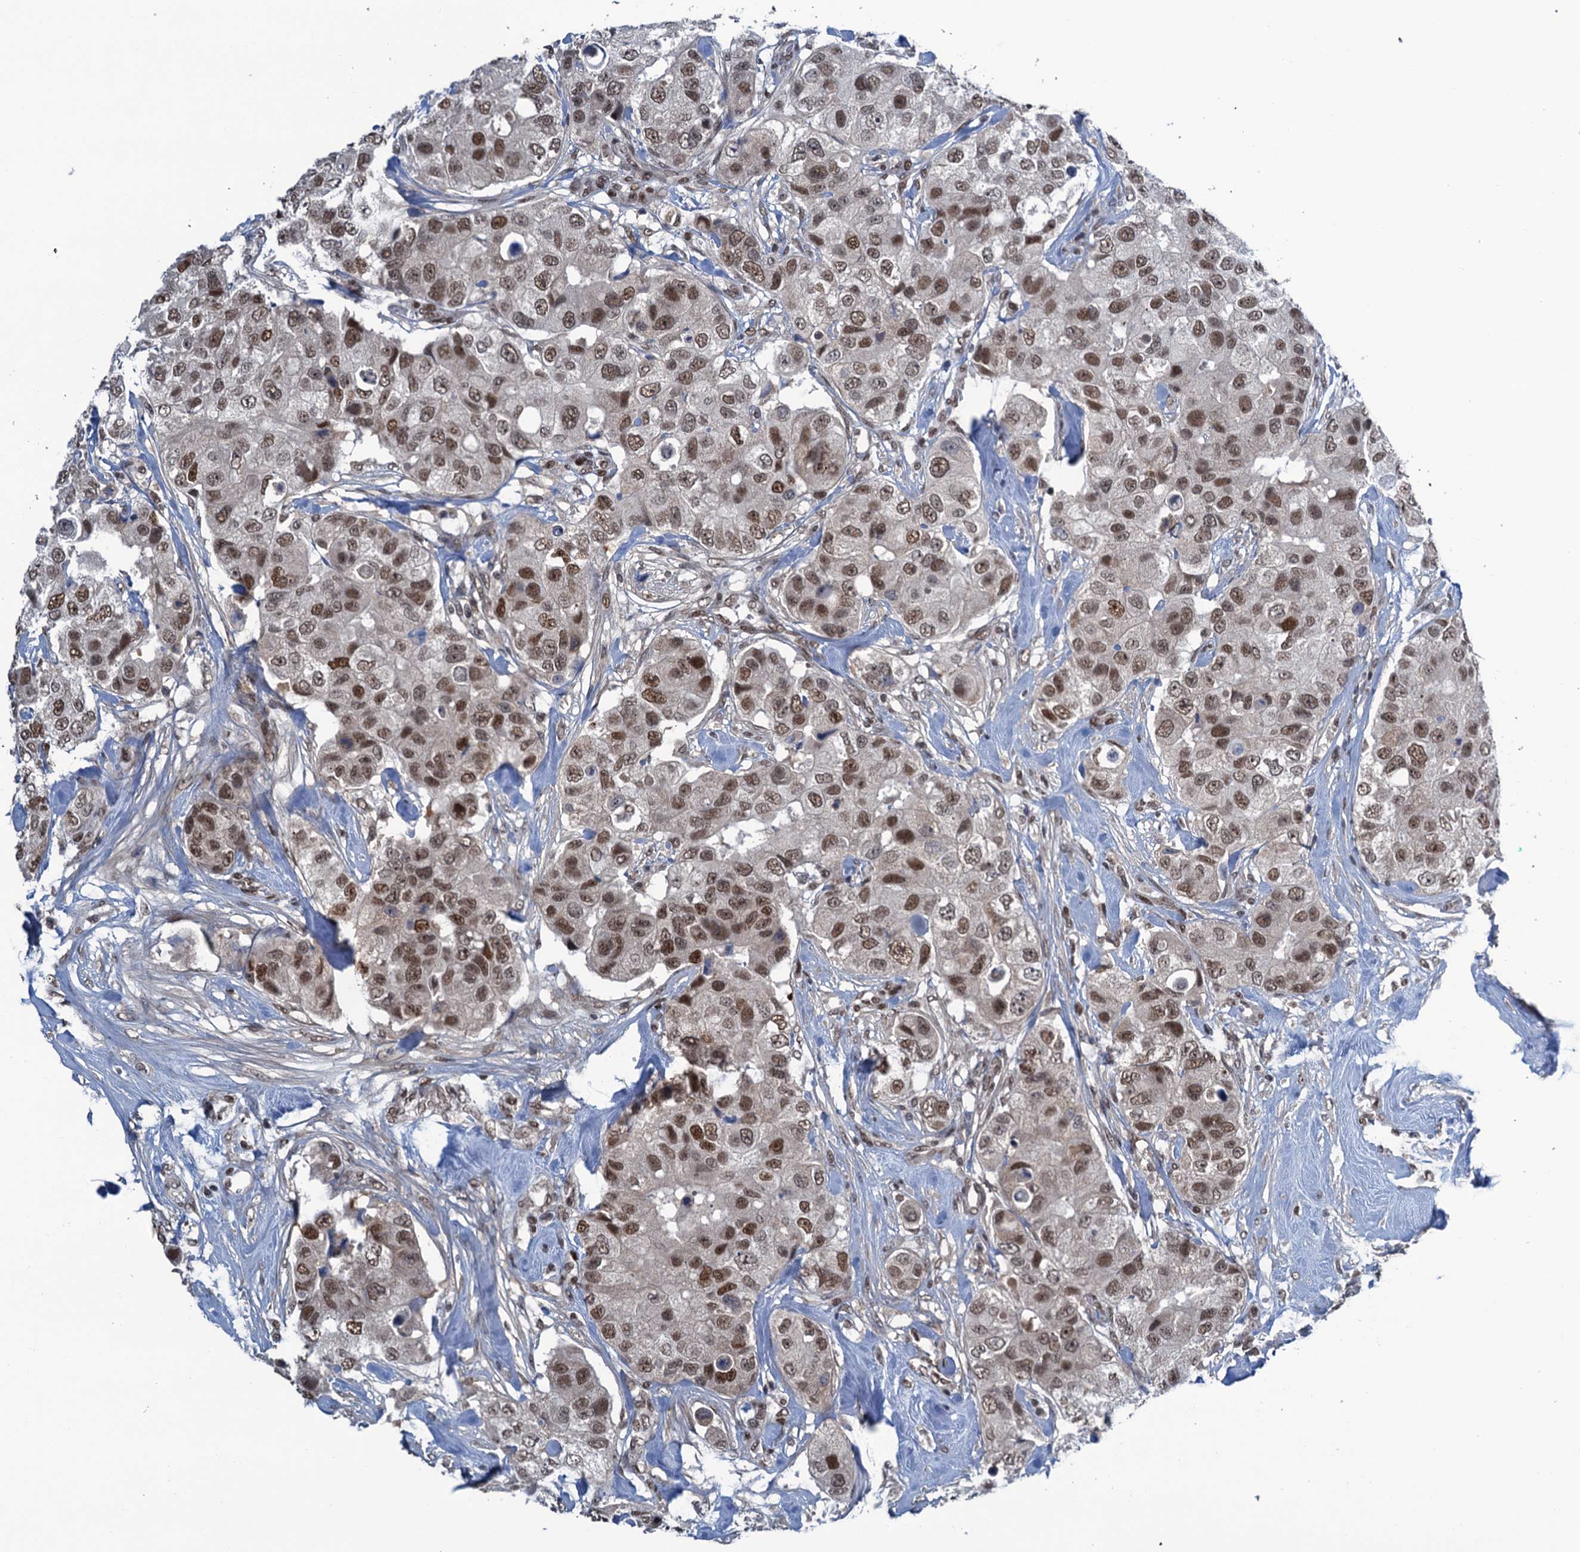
{"staining": {"intensity": "strong", "quantity": ">75%", "location": "nuclear"}, "tissue": "breast cancer", "cell_type": "Tumor cells", "image_type": "cancer", "snomed": [{"axis": "morphology", "description": "Duct carcinoma"}, {"axis": "topography", "description": "Breast"}], "caption": "Strong nuclear protein expression is identified in approximately >75% of tumor cells in breast cancer (invasive ductal carcinoma). The protein of interest is shown in brown color, while the nuclei are stained blue.", "gene": "SAE1", "patient": {"sex": "female", "age": 62}}